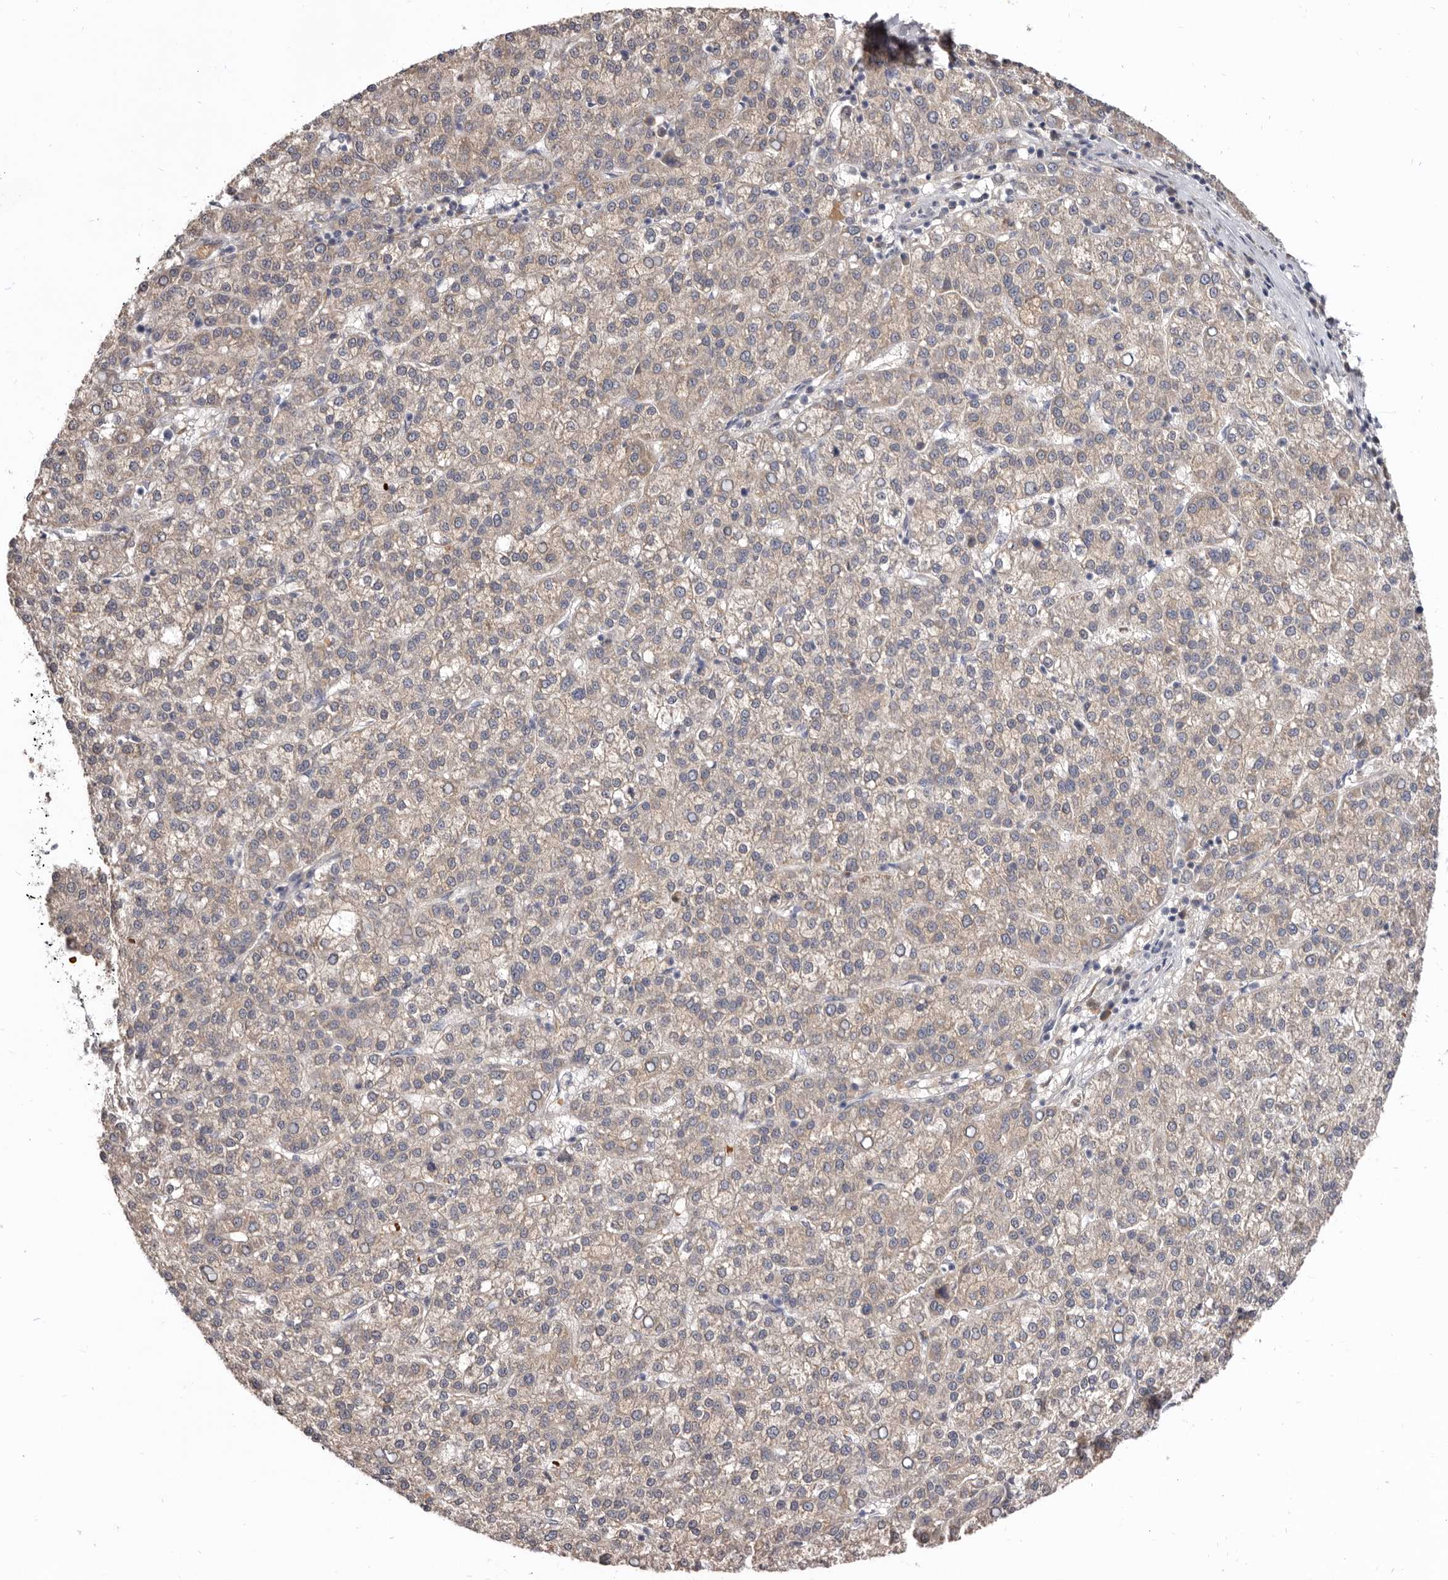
{"staining": {"intensity": "weak", "quantity": "25%-75%", "location": "cytoplasmic/membranous"}, "tissue": "liver cancer", "cell_type": "Tumor cells", "image_type": "cancer", "snomed": [{"axis": "morphology", "description": "Carcinoma, Hepatocellular, NOS"}, {"axis": "topography", "description": "Liver"}], "caption": "Liver hepatocellular carcinoma stained with a brown dye reveals weak cytoplasmic/membranous positive staining in approximately 25%-75% of tumor cells.", "gene": "NENF", "patient": {"sex": "female", "age": 58}}